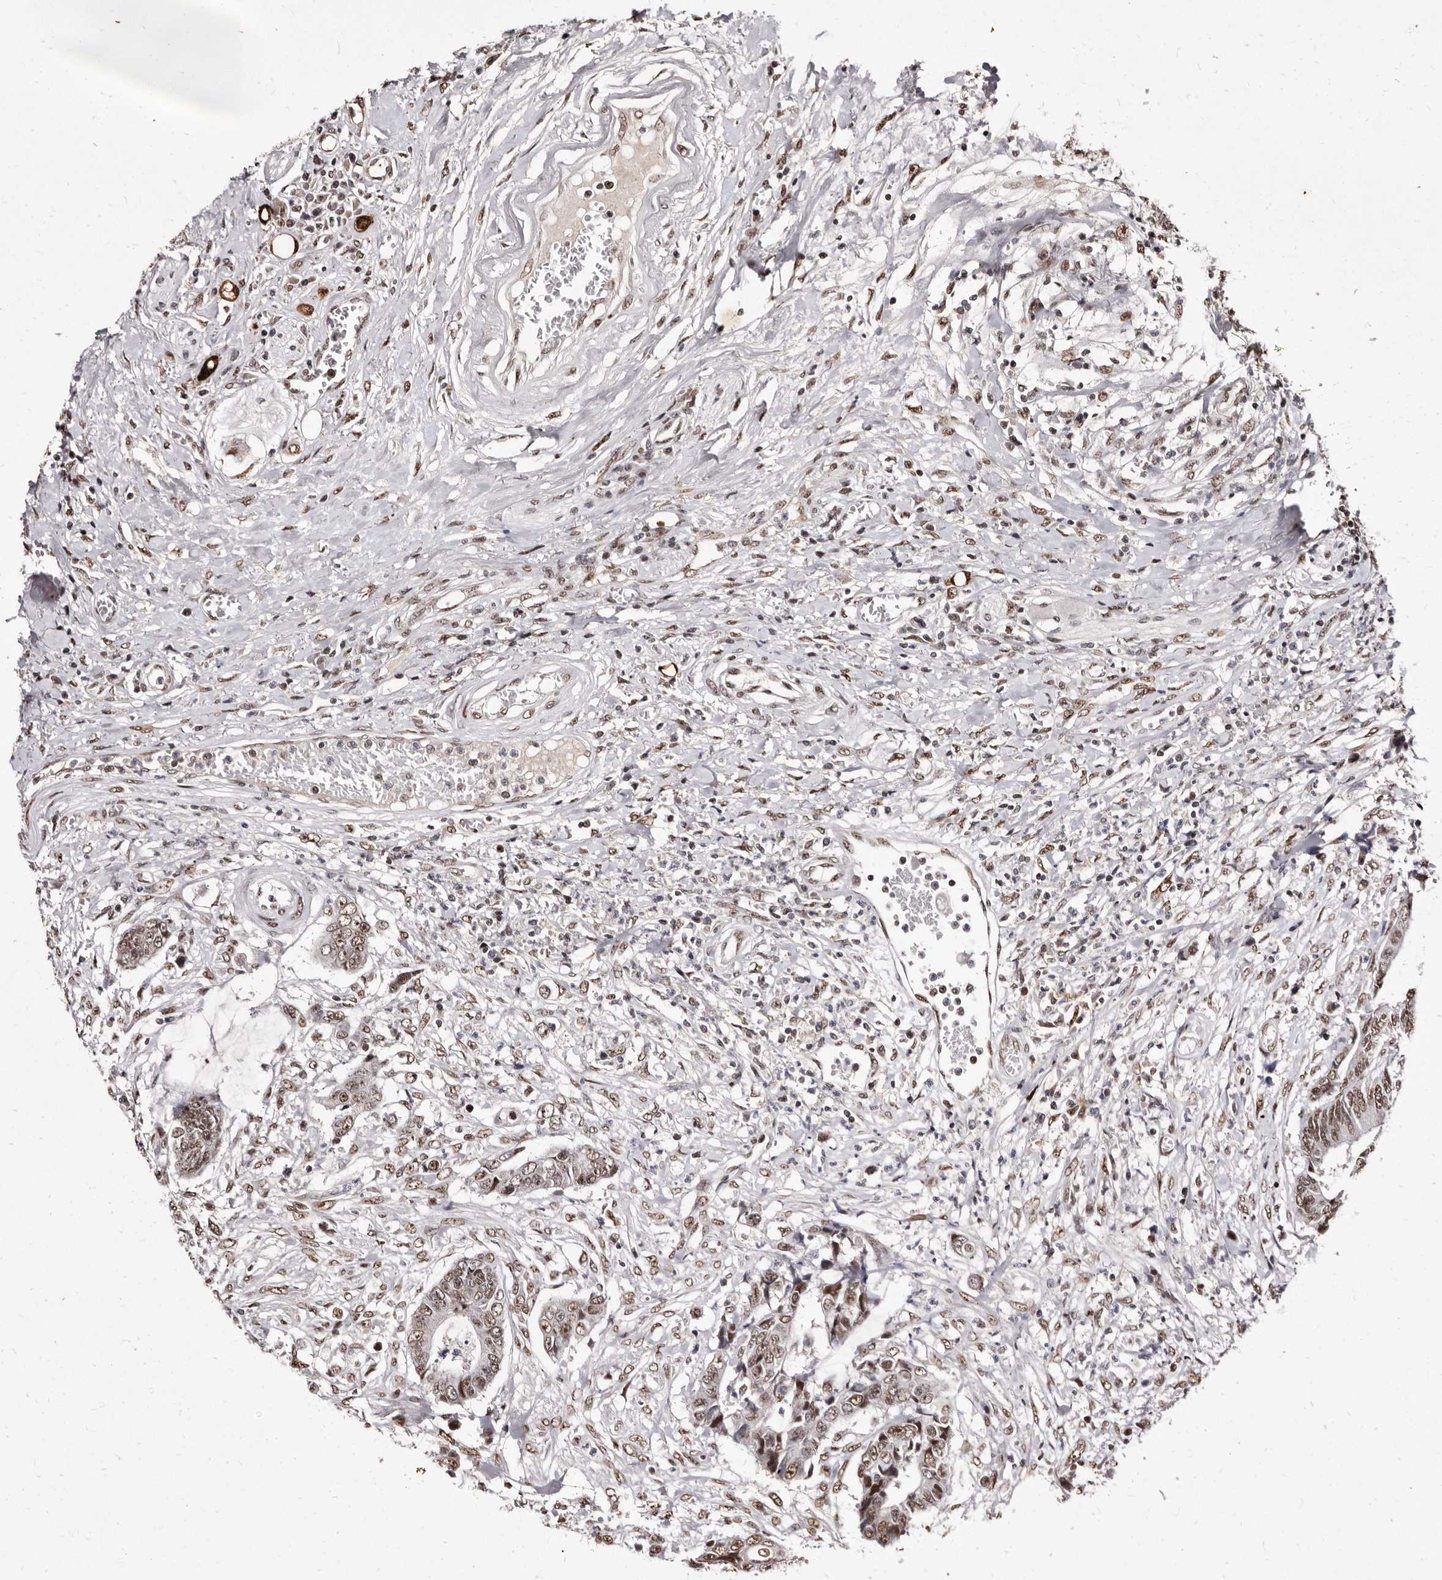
{"staining": {"intensity": "moderate", "quantity": ">75%", "location": "nuclear"}, "tissue": "colorectal cancer", "cell_type": "Tumor cells", "image_type": "cancer", "snomed": [{"axis": "morphology", "description": "Adenocarcinoma, NOS"}, {"axis": "topography", "description": "Rectum"}], "caption": "Immunohistochemical staining of human adenocarcinoma (colorectal) exhibits moderate nuclear protein staining in about >75% of tumor cells.", "gene": "ANAPC11", "patient": {"sex": "male", "age": 84}}